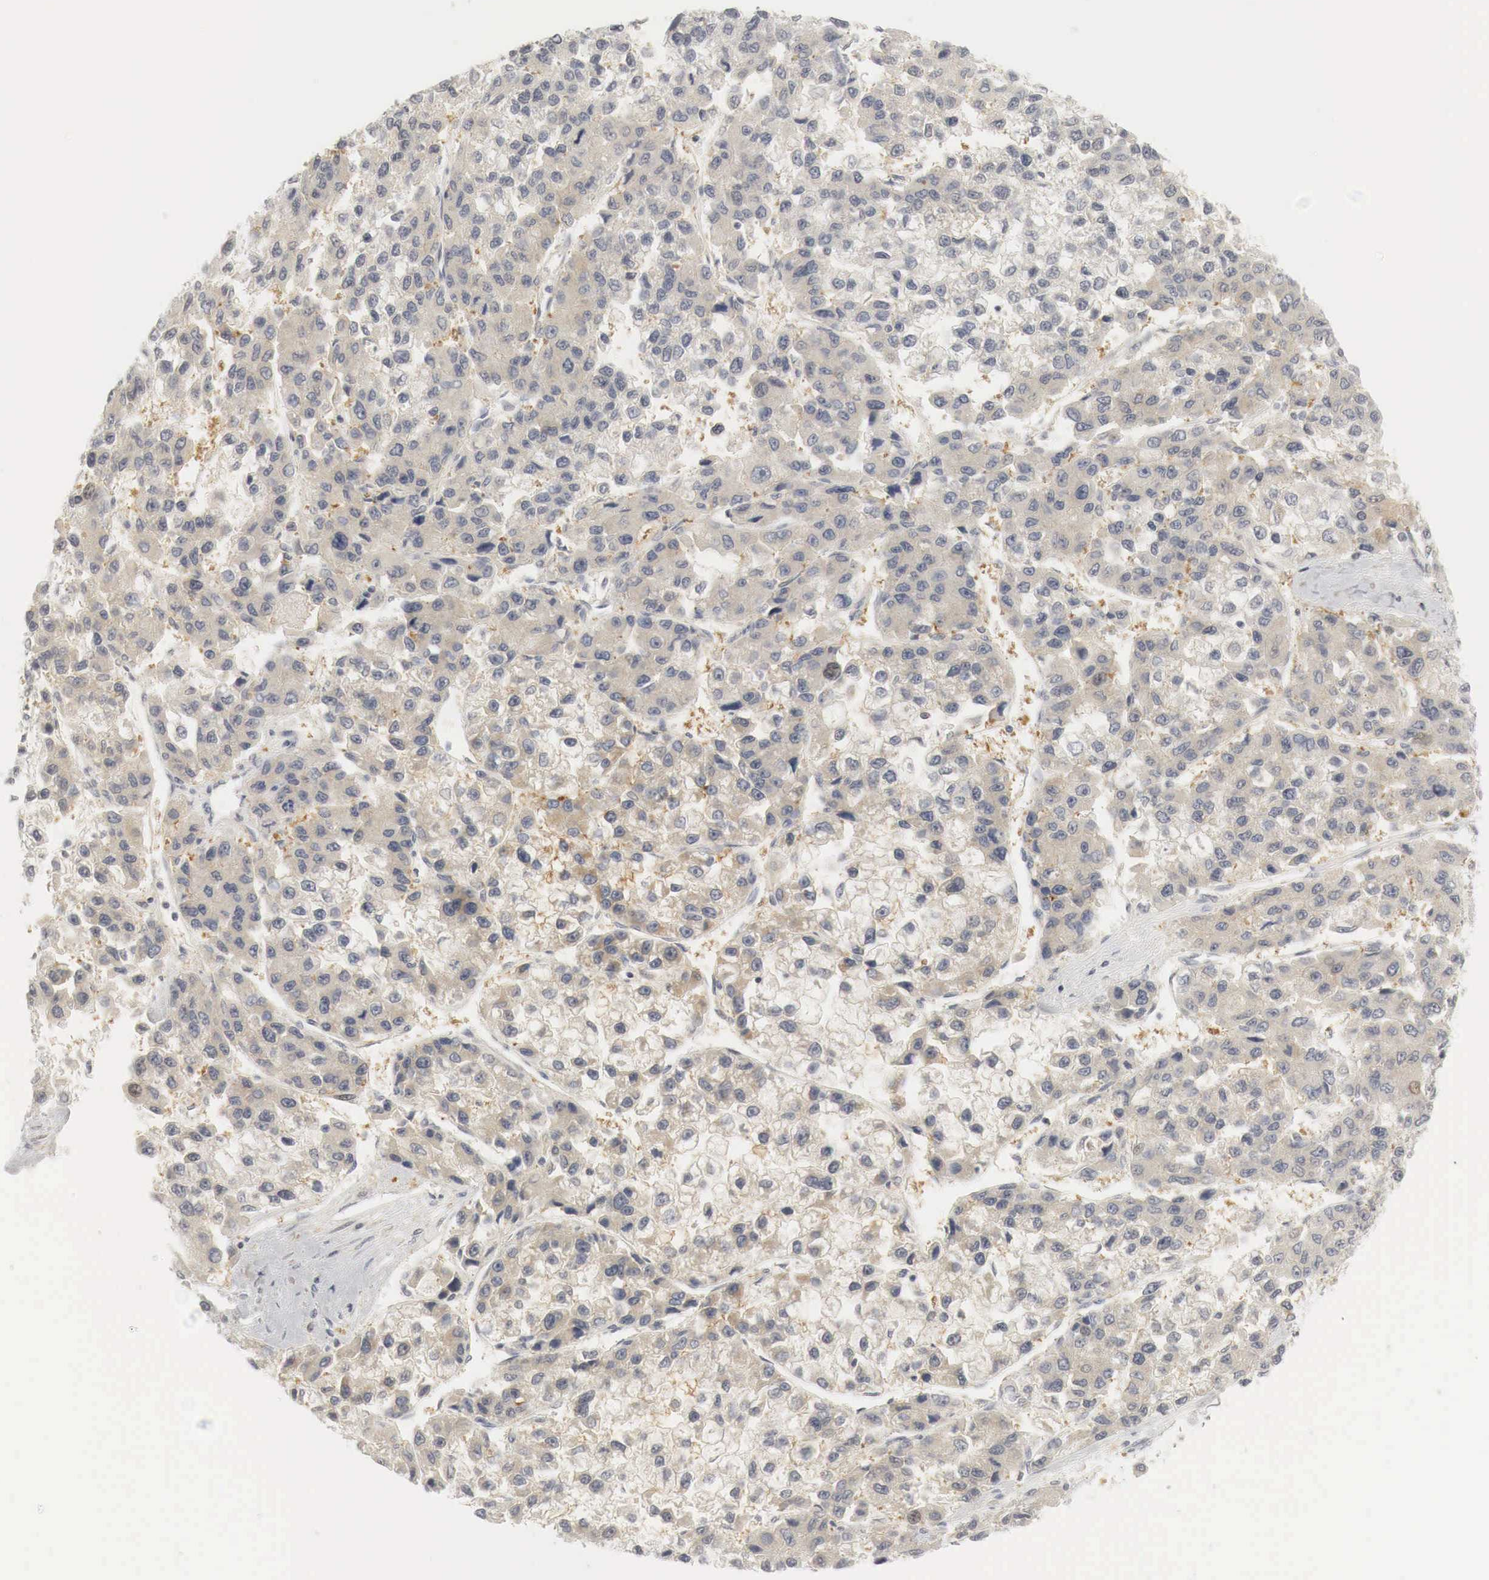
{"staining": {"intensity": "moderate", "quantity": "25%-75%", "location": "cytoplasmic/membranous"}, "tissue": "liver cancer", "cell_type": "Tumor cells", "image_type": "cancer", "snomed": [{"axis": "morphology", "description": "Carcinoma, Hepatocellular, NOS"}, {"axis": "topography", "description": "Liver"}], "caption": "Liver hepatocellular carcinoma was stained to show a protein in brown. There is medium levels of moderate cytoplasmic/membranous positivity in about 25%-75% of tumor cells. The staining was performed using DAB (3,3'-diaminobenzidine) to visualize the protein expression in brown, while the nuclei were stained in blue with hematoxylin (Magnification: 20x).", "gene": "MYC", "patient": {"sex": "female", "age": 66}}